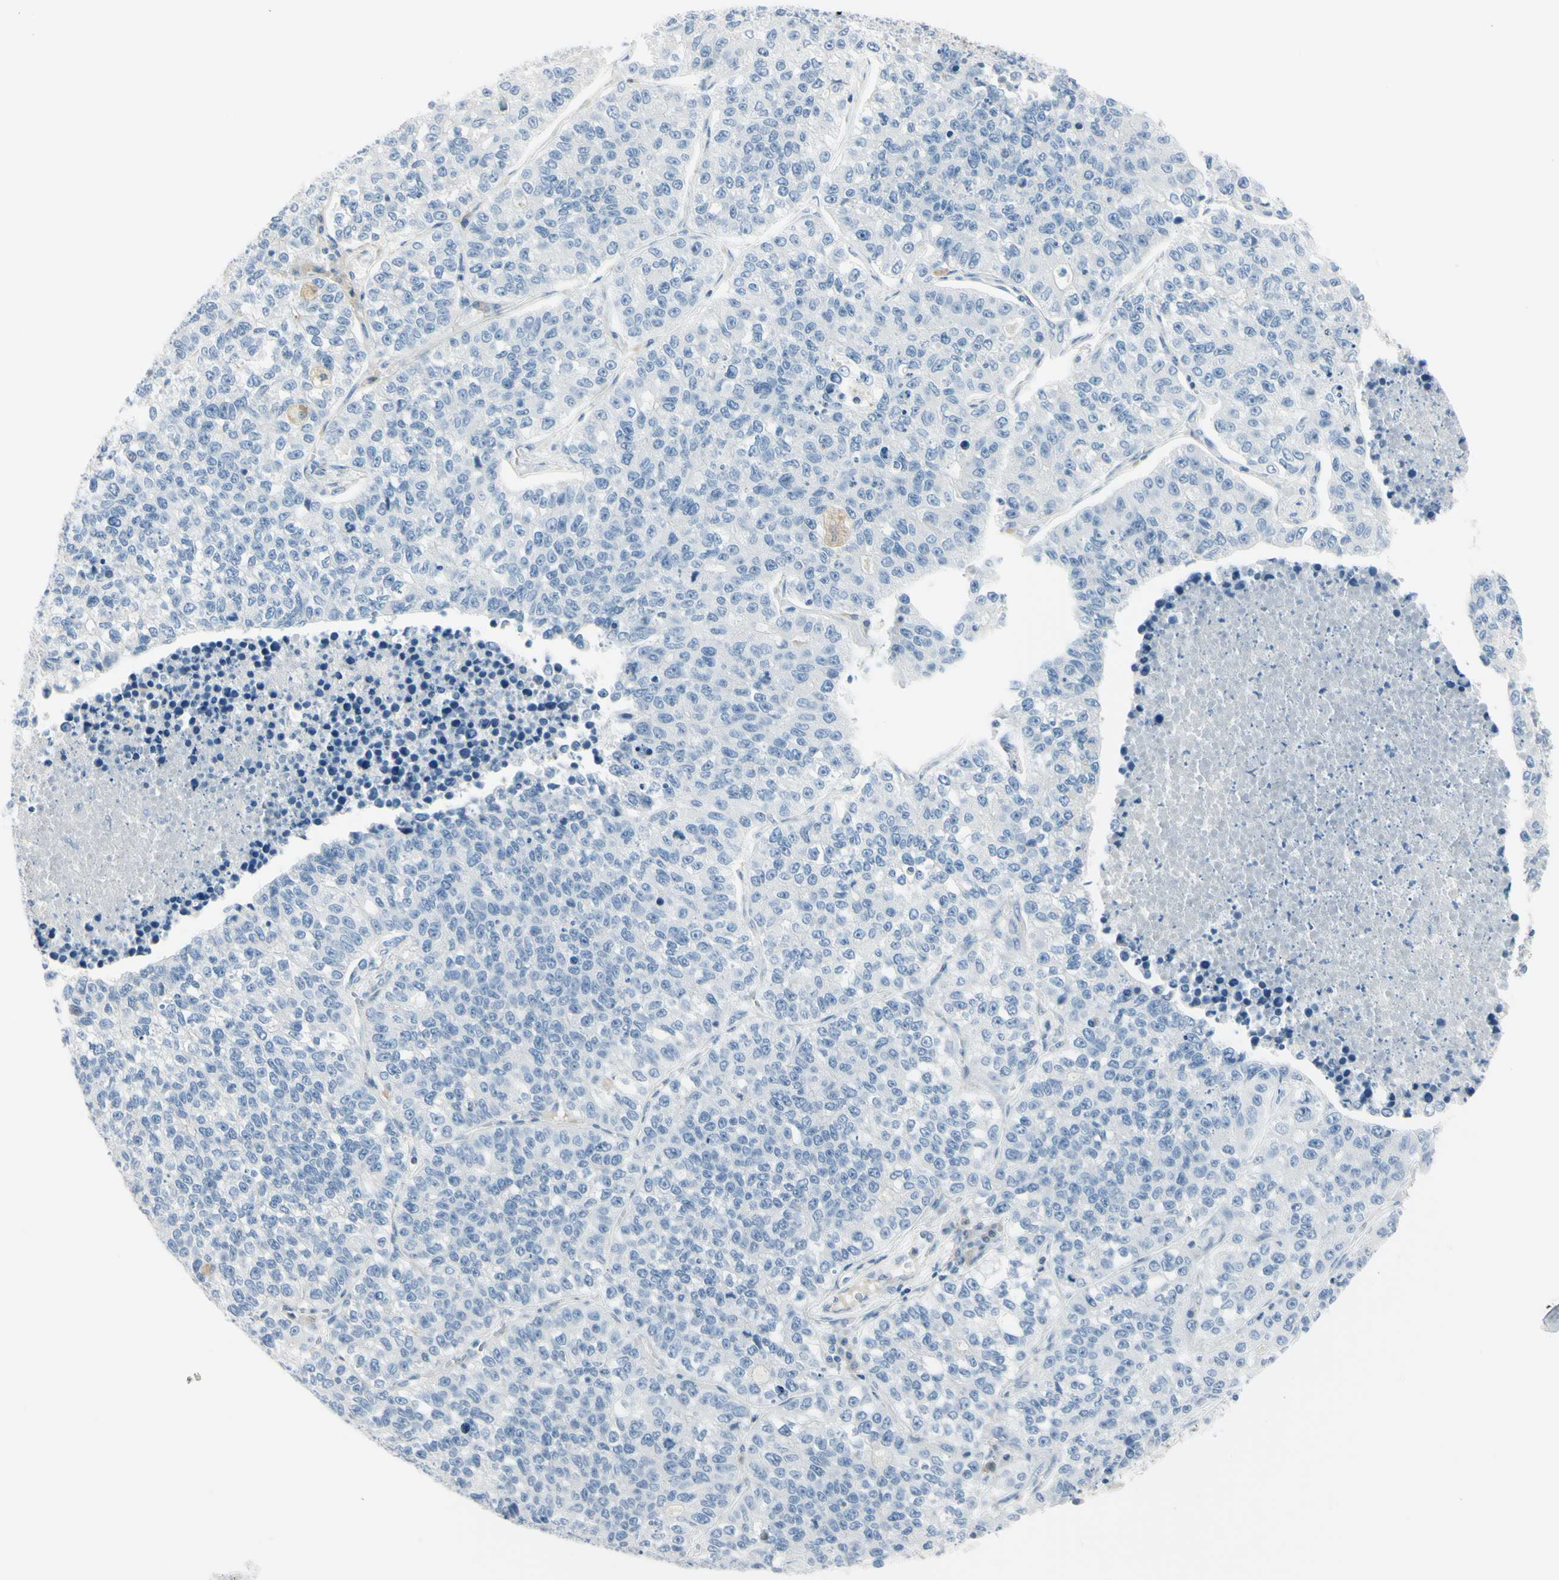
{"staining": {"intensity": "negative", "quantity": "none", "location": "none"}, "tissue": "lung cancer", "cell_type": "Tumor cells", "image_type": "cancer", "snomed": [{"axis": "morphology", "description": "Adenocarcinoma, NOS"}, {"axis": "topography", "description": "Lung"}], "caption": "Tumor cells show no significant protein expression in lung adenocarcinoma.", "gene": "ASB9", "patient": {"sex": "male", "age": 49}}